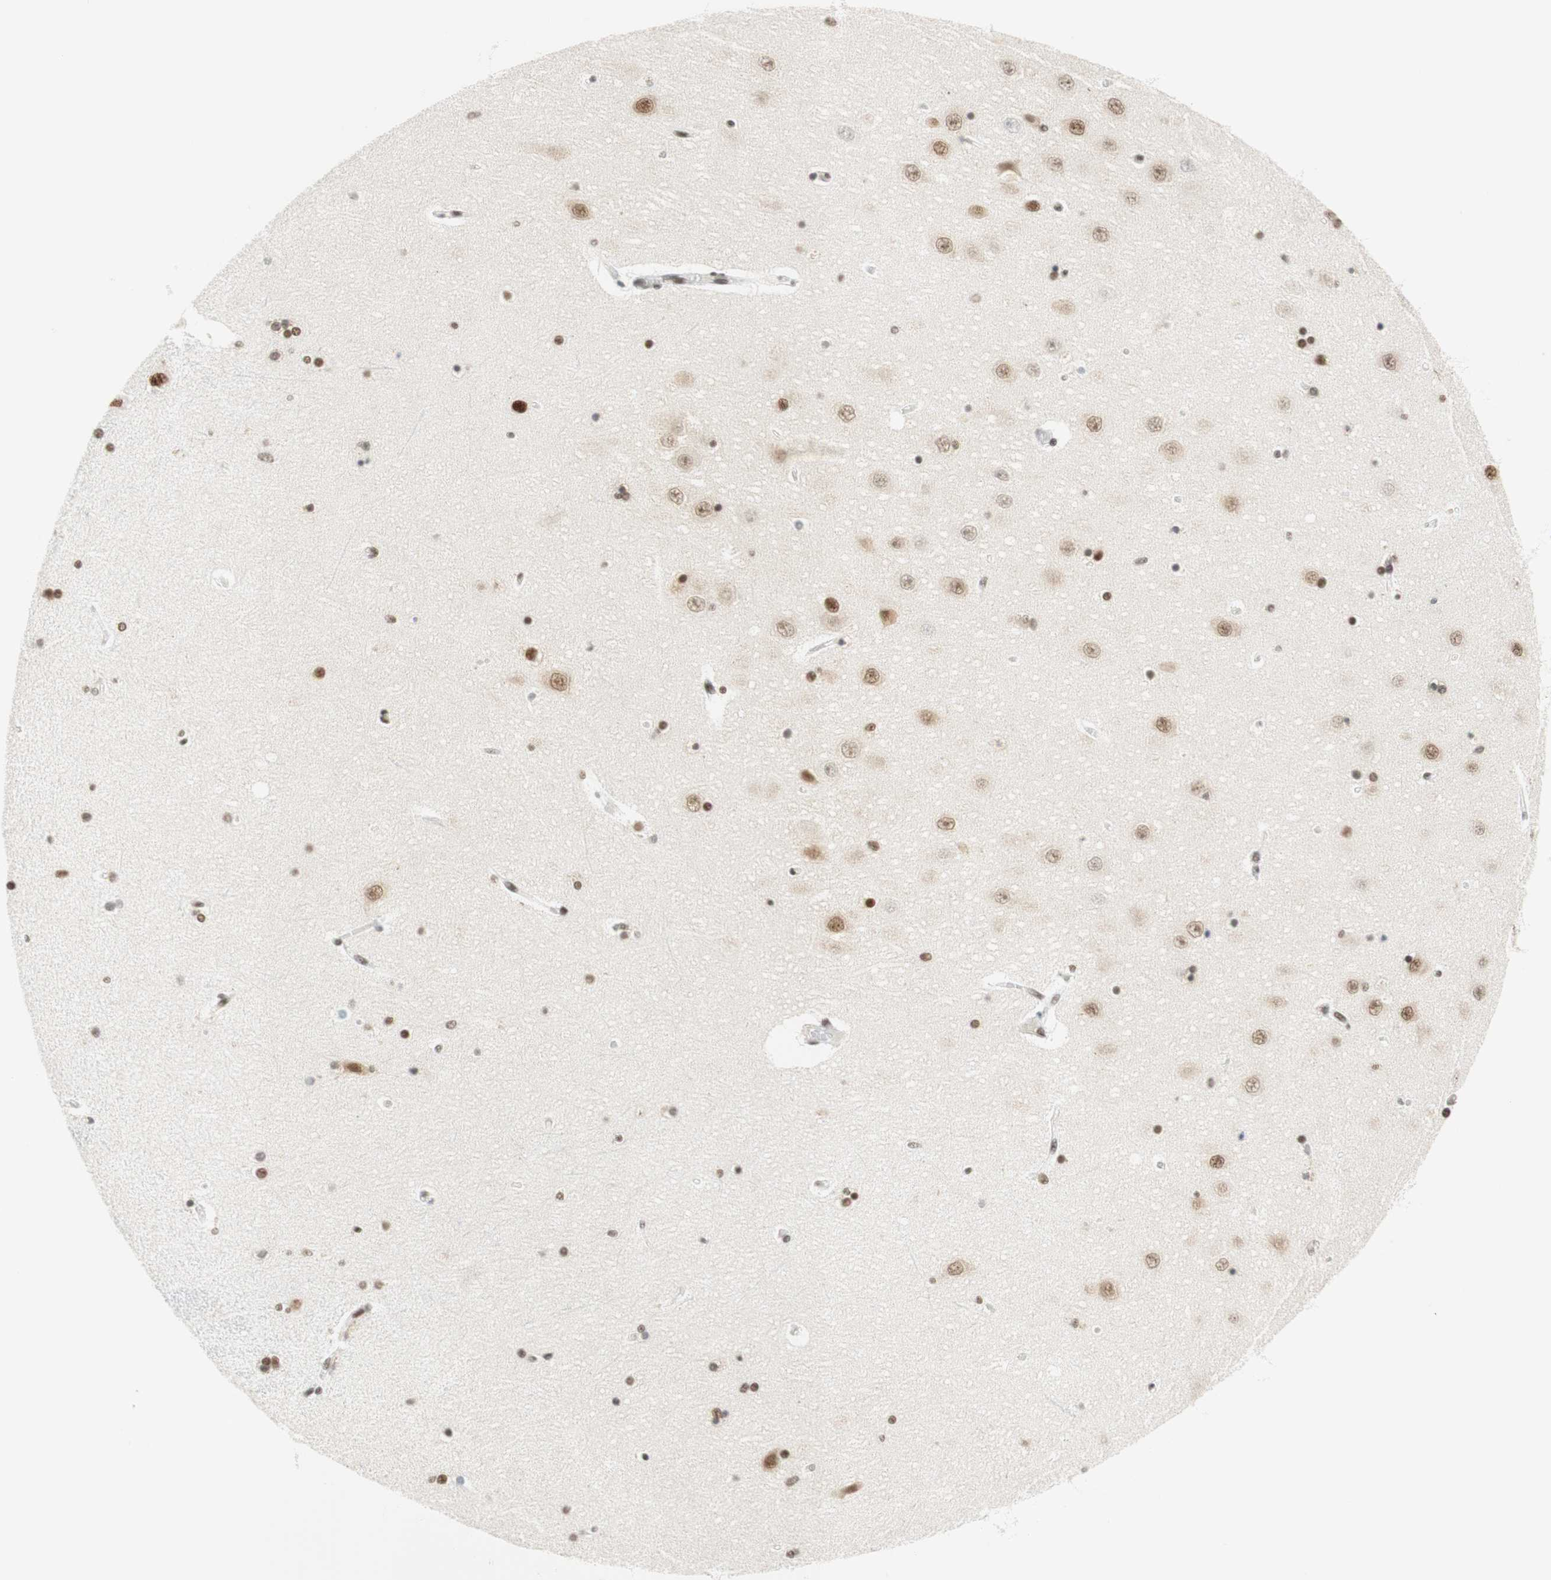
{"staining": {"intensity": "moderate", "quantity": "25%-75%", "location": "nuclear"}, "tissue": "hippocampus", "cell_type": "Glial cells", "image_type": "normal", "snomed": [{"axis": "morphology", "description": "Normal tissue, NOS"}, {"axis": "topography", "description": "Hippocampus"}], "caption": "Immunohistochemical staining of unremarkable hippocampus displays 25%-75% levels of moderate nuclear protein expression in about 25%-75% of glial cells. The staining is performed using DAB brown chromogen to label protein expression. The nuclei are counter-stained blue using hematoxylin.", "gene": "RNF20", "patient": {"sex": "female", "age": 54}}